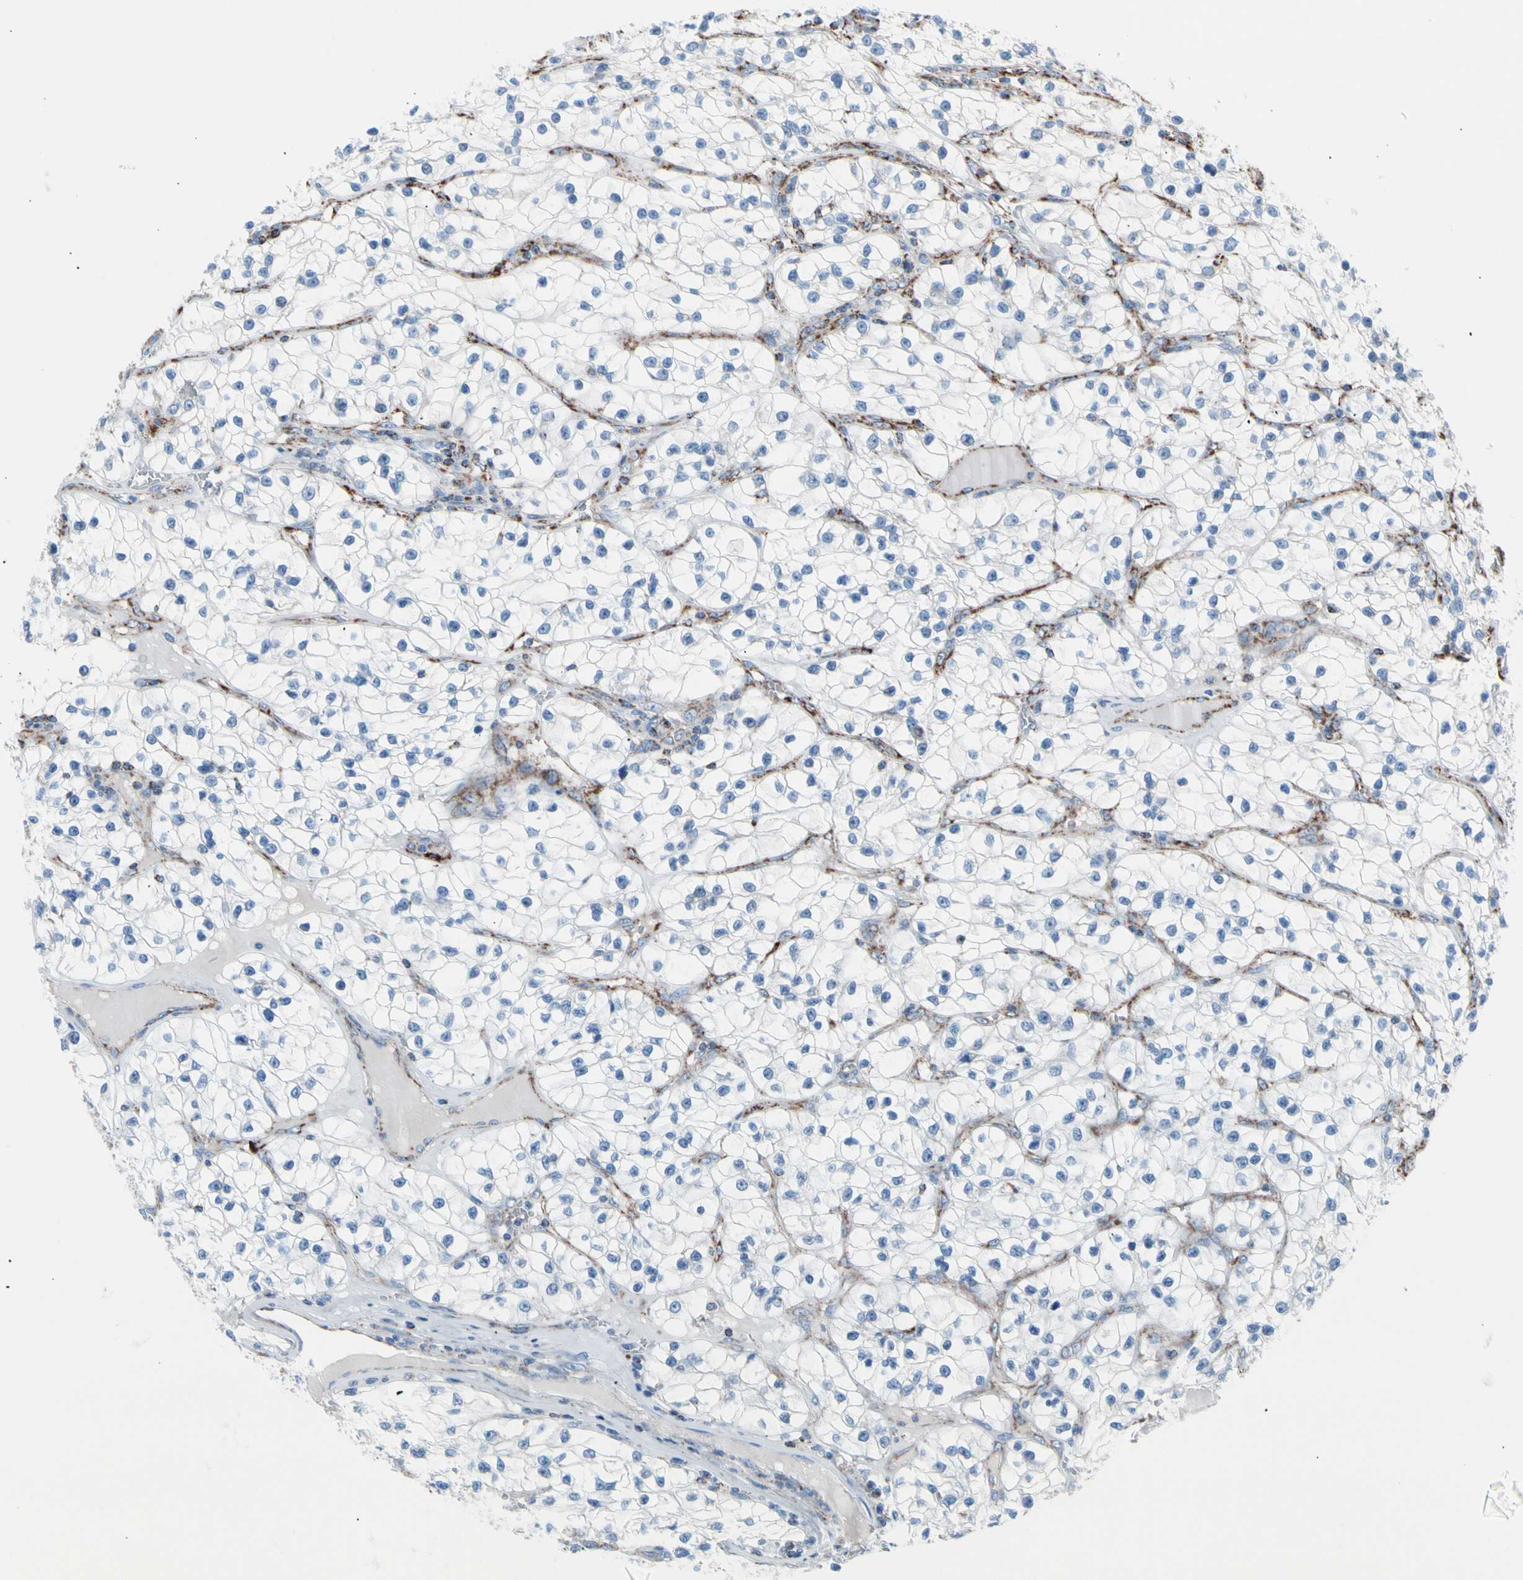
{"staining": {"intensity": "negative", "quantity": "none", "location": "none"}, "tissue": "renal cancer", "cell_type": "Tumor cells", "image_type": "cancer", "snomed": [{"axis": "morphology", "description": "Adenocarcinoma, NOS"}, {"axis": "topography", "description": "Kidney"}], "caption": "Image shows no significant protein positivity in tumor cells of renal cancer (adenocarcinoma).", "gene": "HK1", "patient": {"sex": "female", "age": 57}}